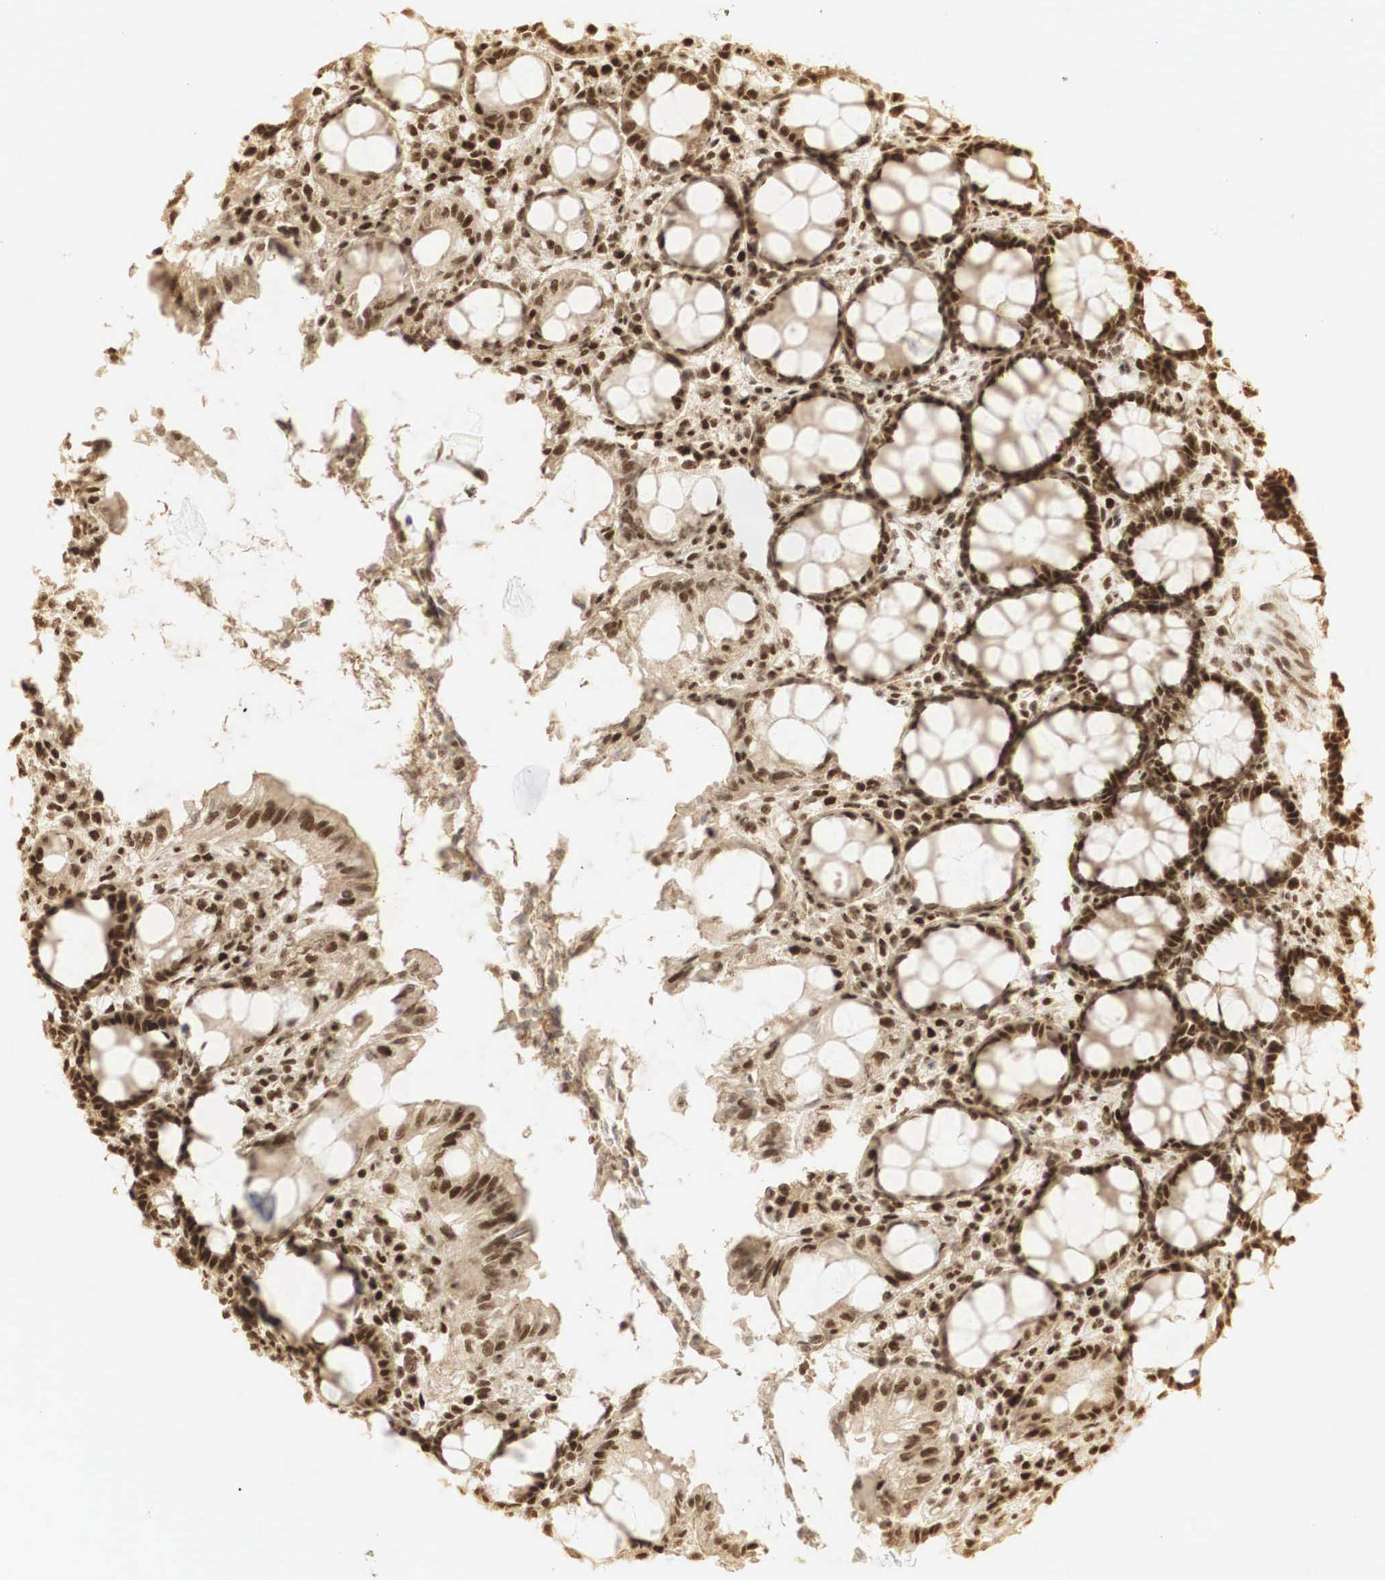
{"staining": {"intensity": "strong", "quantity": ">75%", "location": "nuclear"}, "tissue": "colon", "cell_type": "Endothelial cells", "image_type": "normal", "snomed": [{"axis": "morphology", "description": "Normal tissue, NOS"}, {"axis": "topography", "description": "Colon"}], "caption": "The histopathology image exhibits immunohistochemical staining of unremarkable colon. There is strong nuclear positivity is present in about >75% of endothelial cells.", "gene": "RNF113A", "patient": {"sex": "male", "age": 54}}